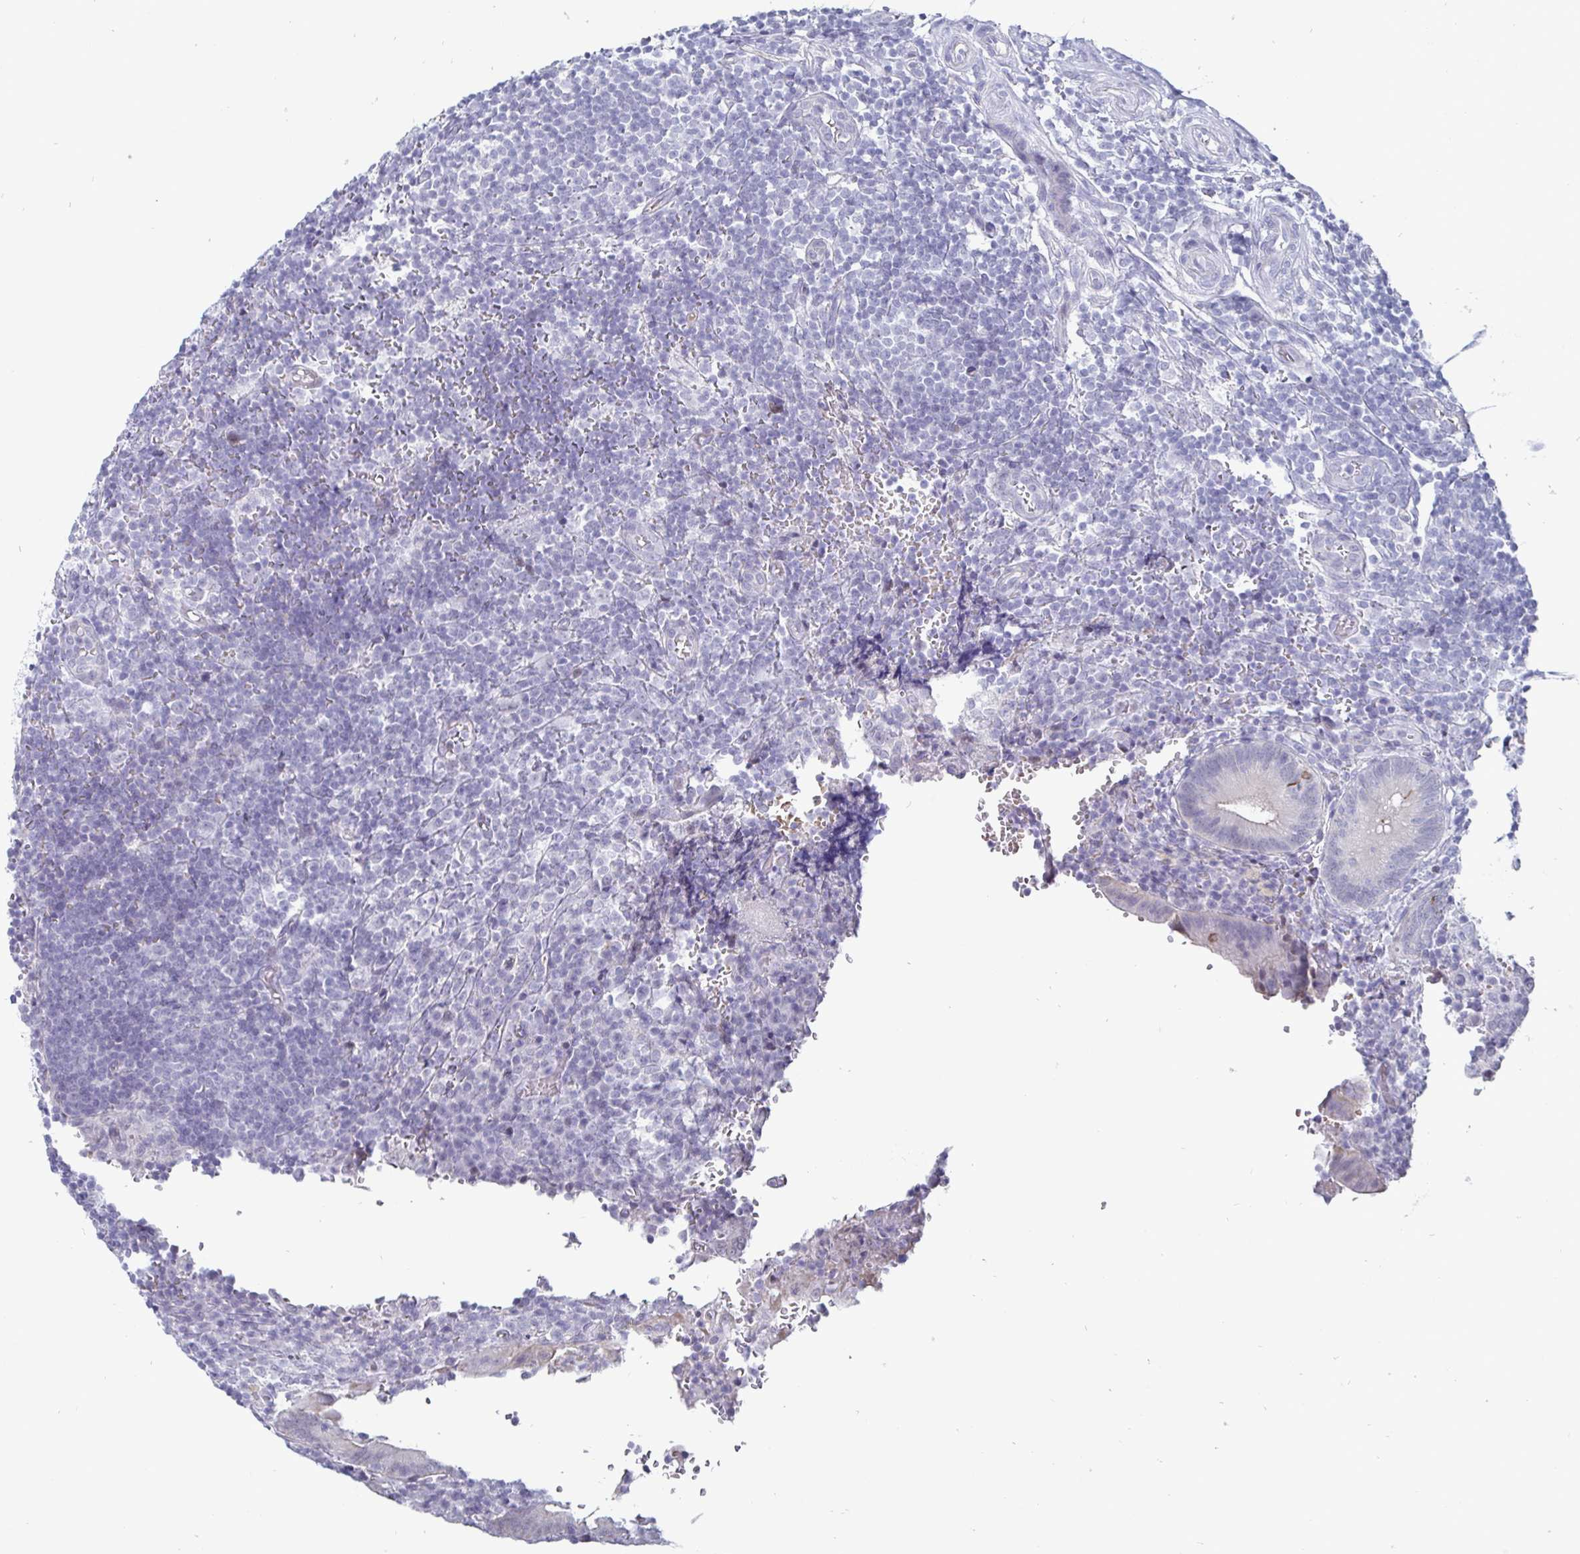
{"staining": {"intensity": "negative", "quantity": "none", "location": "none"}, "tissue": "appendix", "cell_type": "Glandular cells", "image_type": "normal", "snomed": [{"axis": "morphology", "description": "Normal tissue, NOS"}, {"axis": "topography", "description": "Appendix"}], "caption": "Glandular cells are negative for brown protein staining in normal appendix. (DAB immunohistochemistry, high magnification).", "gene": "OOSP2", "patient": {"sex": "male", "age": 18}}